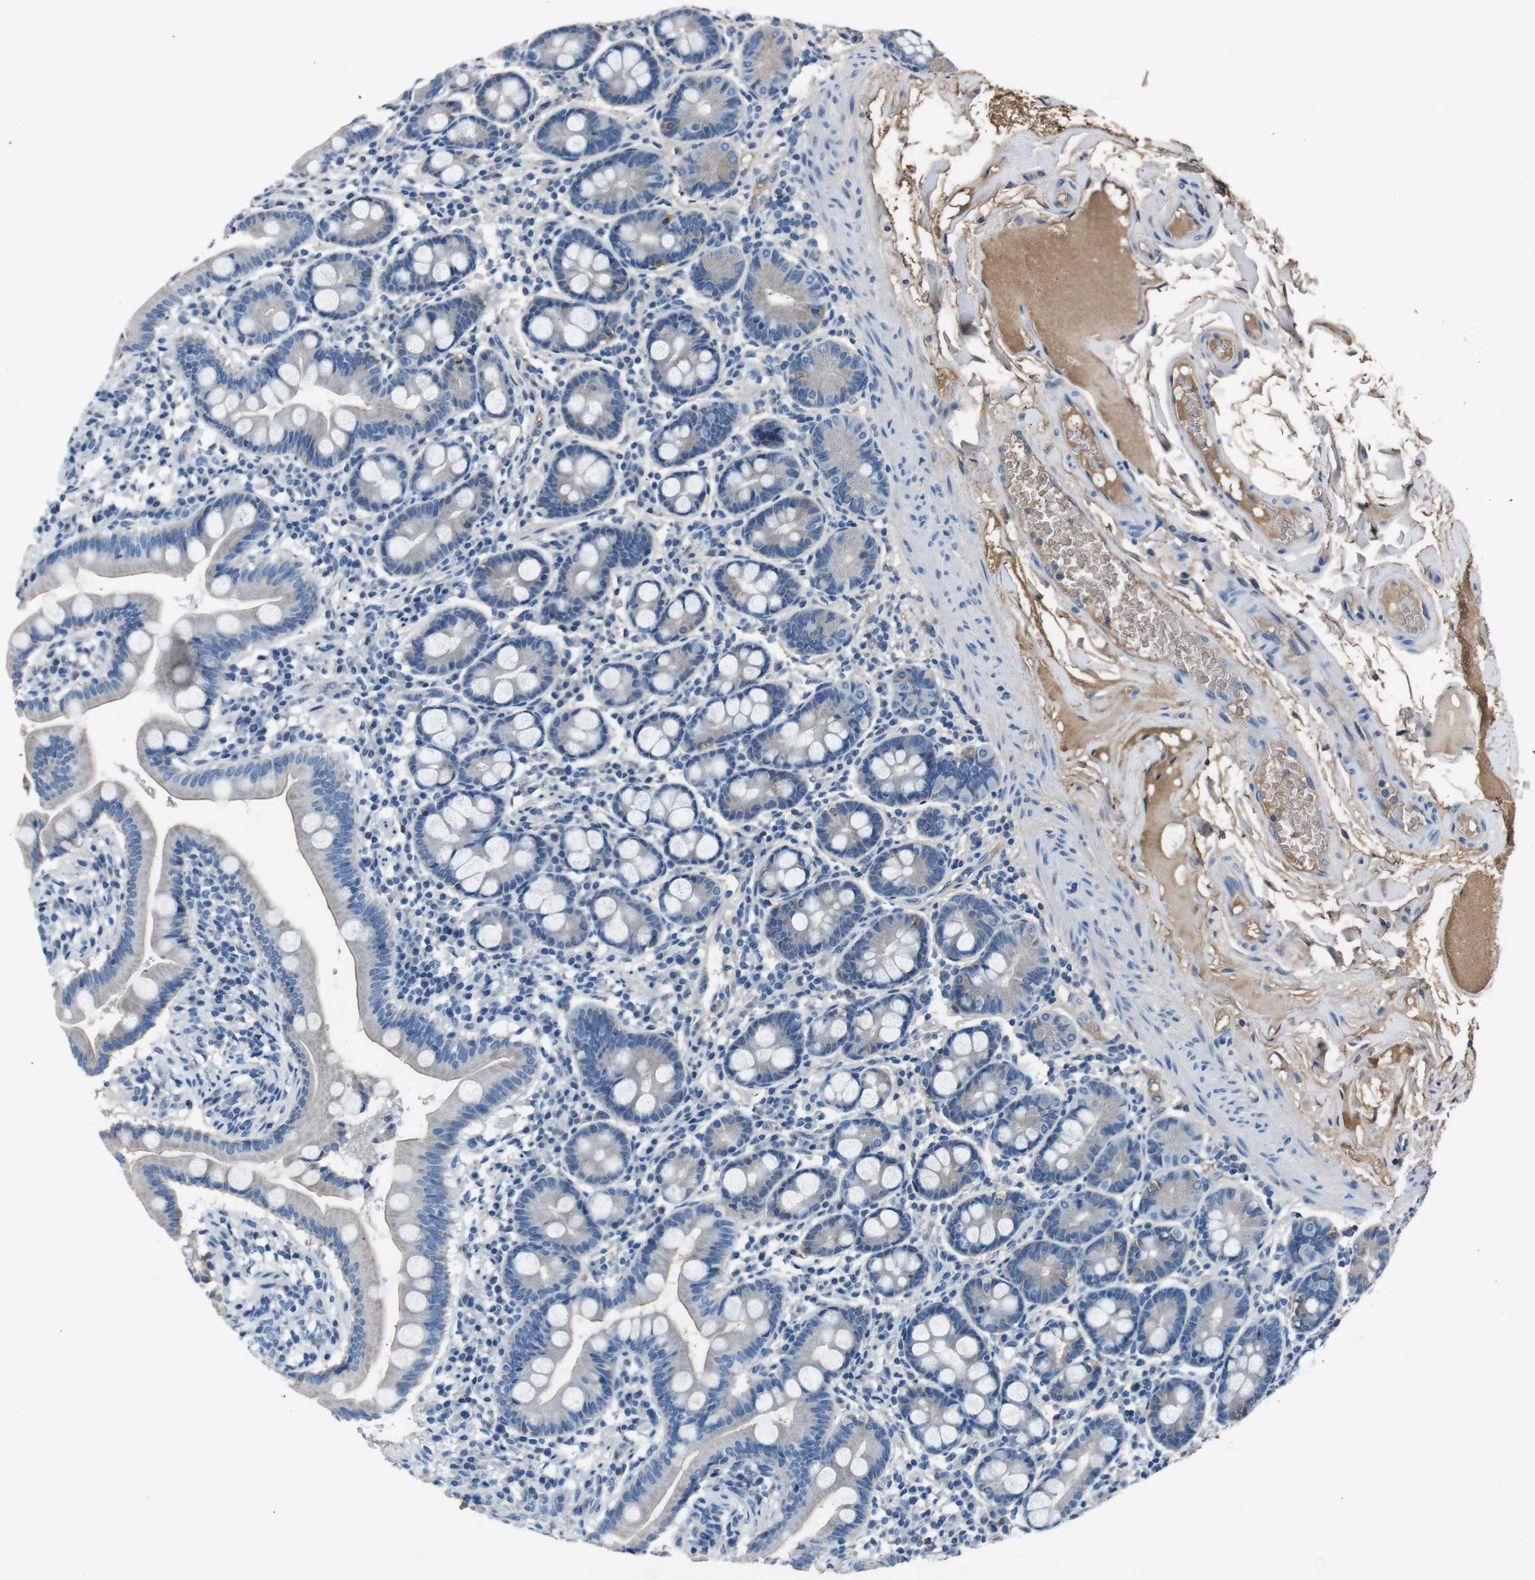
{"staining": {"intensity": "moderate", "quantity": "<25%", "location": "cytoplasmic/membranous"}, "tissue": "duodenum", "cell_type": "Glandular cells", "image_type": "normal", "snomed": [{"axis": "morphology", "description": "Normal tissue, NOS"}, {"axis": "topography", "description": "Duodenum"}], "caption": "Glandular cells show moderate cytoplasmic/membranous staining in about <25% of cells in benign duodenum.", "gene": "LEP", "patient": {"sex": "male", "age": 50}}